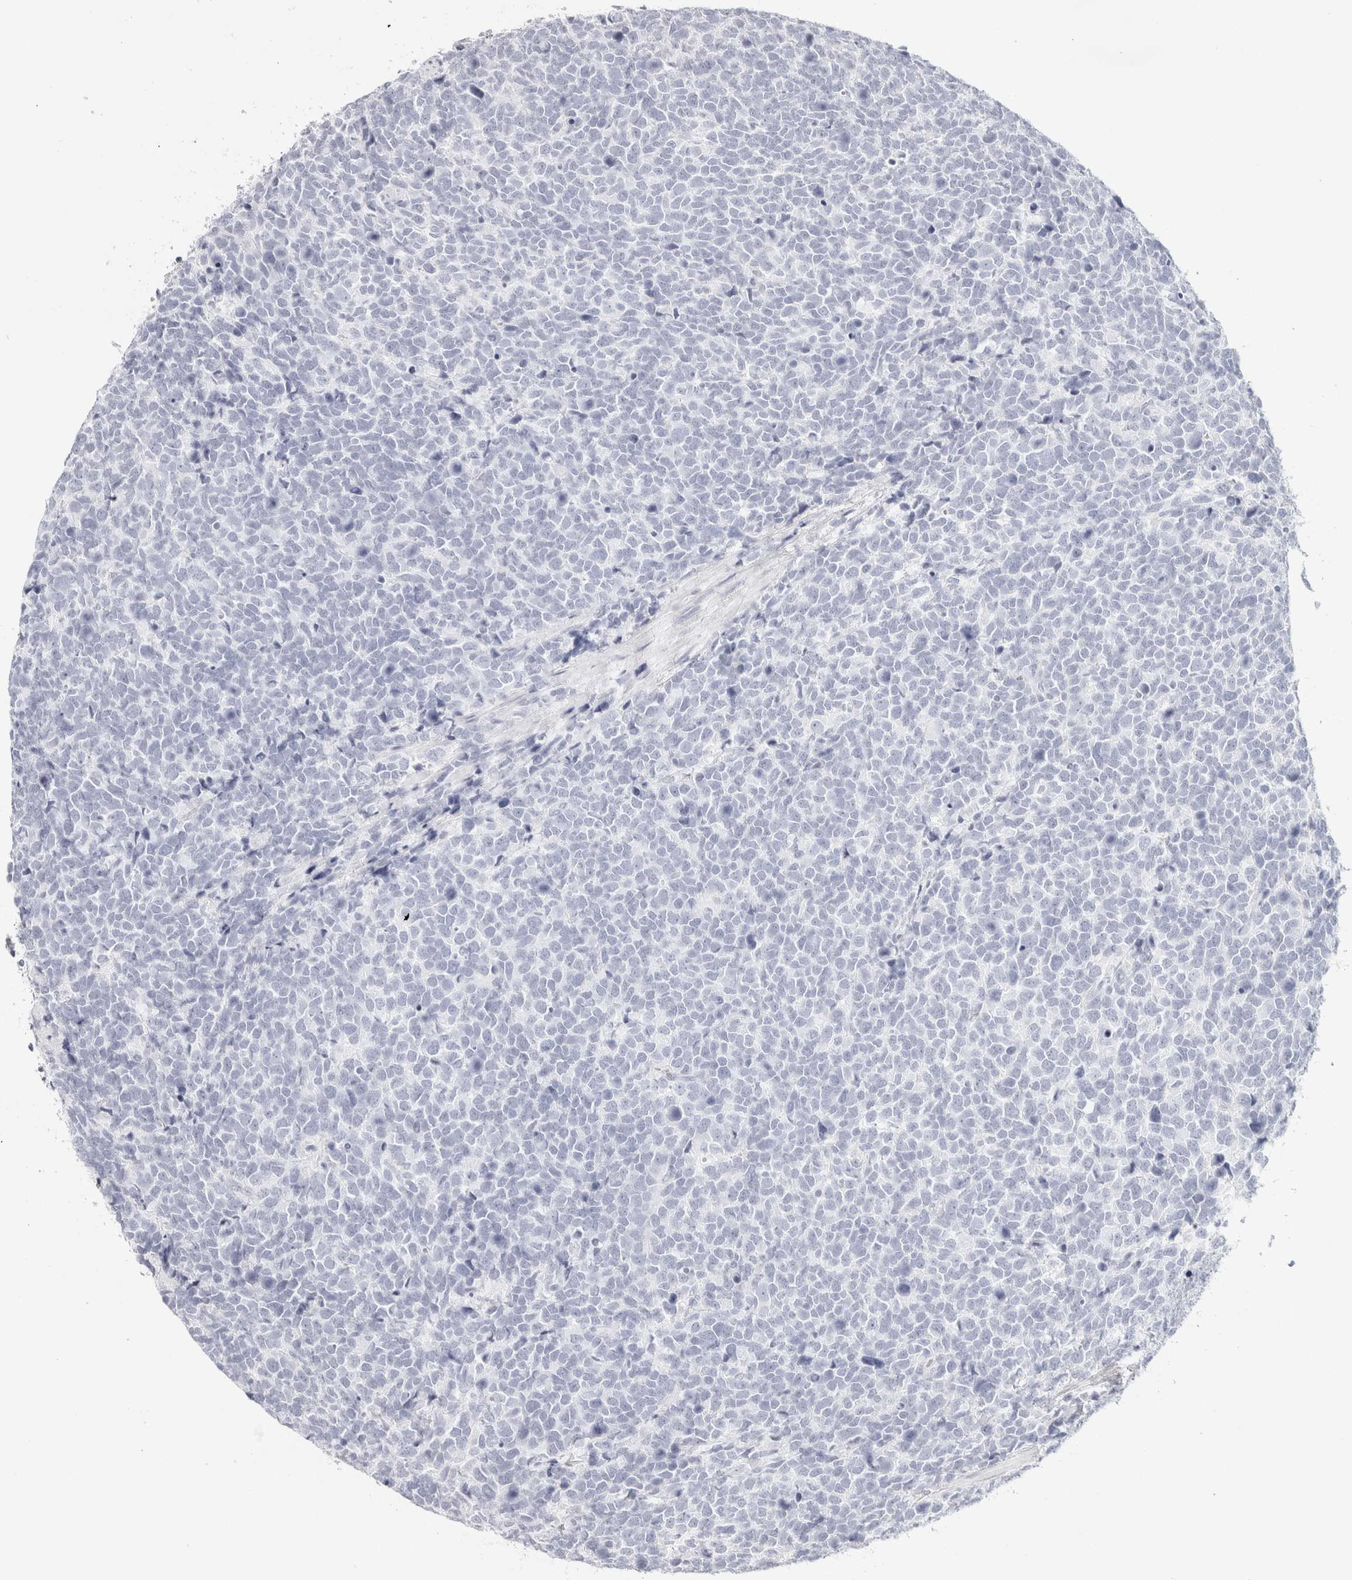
{"staining": {"intensity": "negative", "quantity": "none", "location": "none"}, "tissue": "urothelial cancer", "cell_type": "Tumor cells", "image_type": "cancer", "snomed": [{"axis": "morphology", "description": "Urothelial carcinoma, High grade"}, {"axis": "topography", "description": "Urinary bladder"}], "caption": "Immunohistochemical staining of human urothelial cancer demonstrates no significant positivity in tumor cells.", "gene": "GARIN1A", "patient": {"sex": "female", "age": 82}}